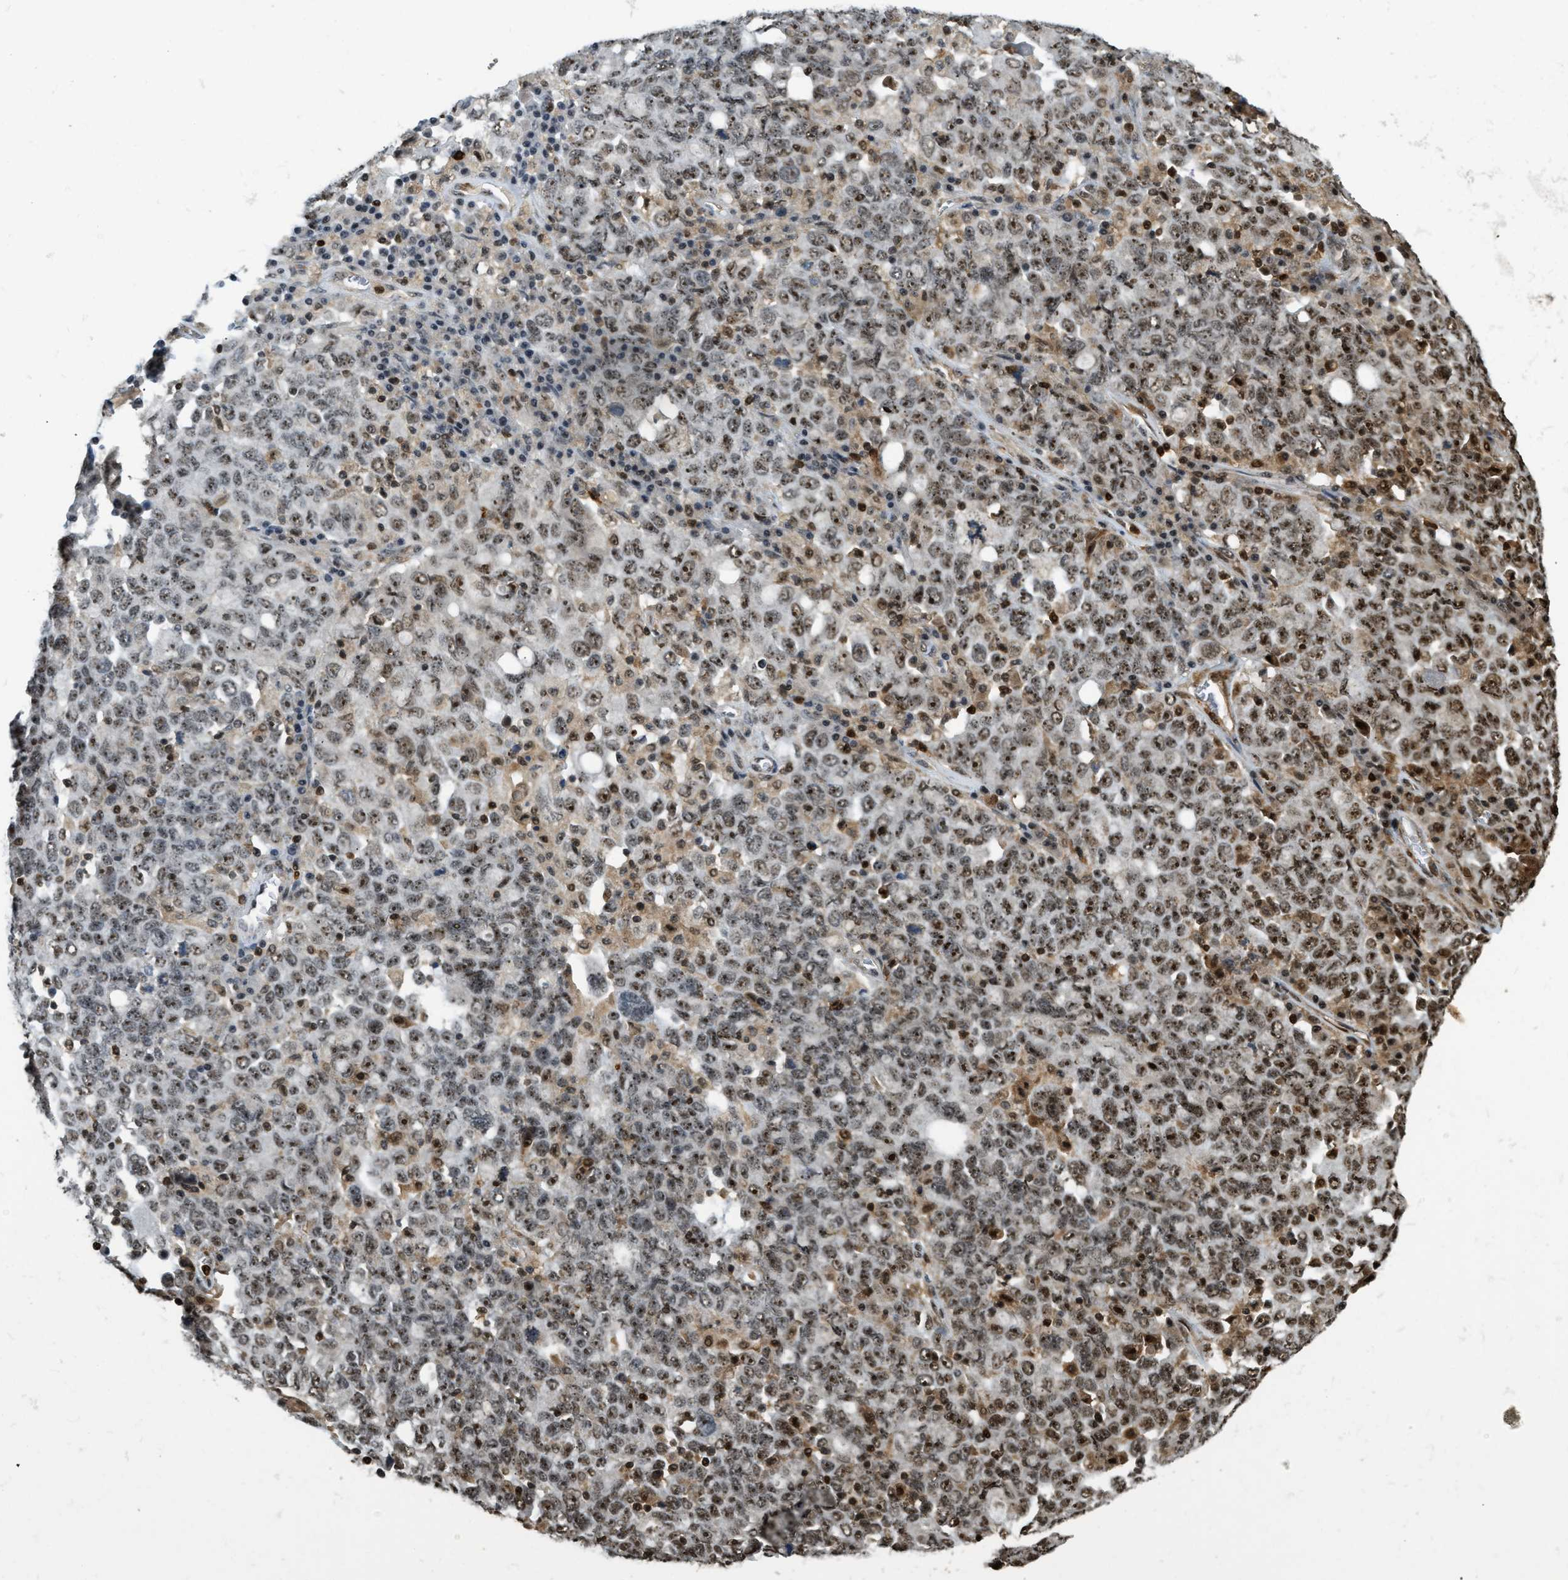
{"staining": {"intensity": "moderate", "quantity": ">75%", "location": "nuclear"}, "tissue": "ovarian cancer", "cell_type": "Tumor cells", "image_type": "cancer", "snomed": [{"axis": "morphology", "description": "Carcinoma, endometroid"}, {"axis": "topography", "description": "Ovary"}], "caption": "Immunohistochemistry histopathology image of ovarian endometroid carcinoma stained for a protein (brown), which exhibits medium levels of moderate nuclear staining in about >75% of tumor cells.", "gene": "E2F1", "patient": {"sex": "female", "age": 62}}